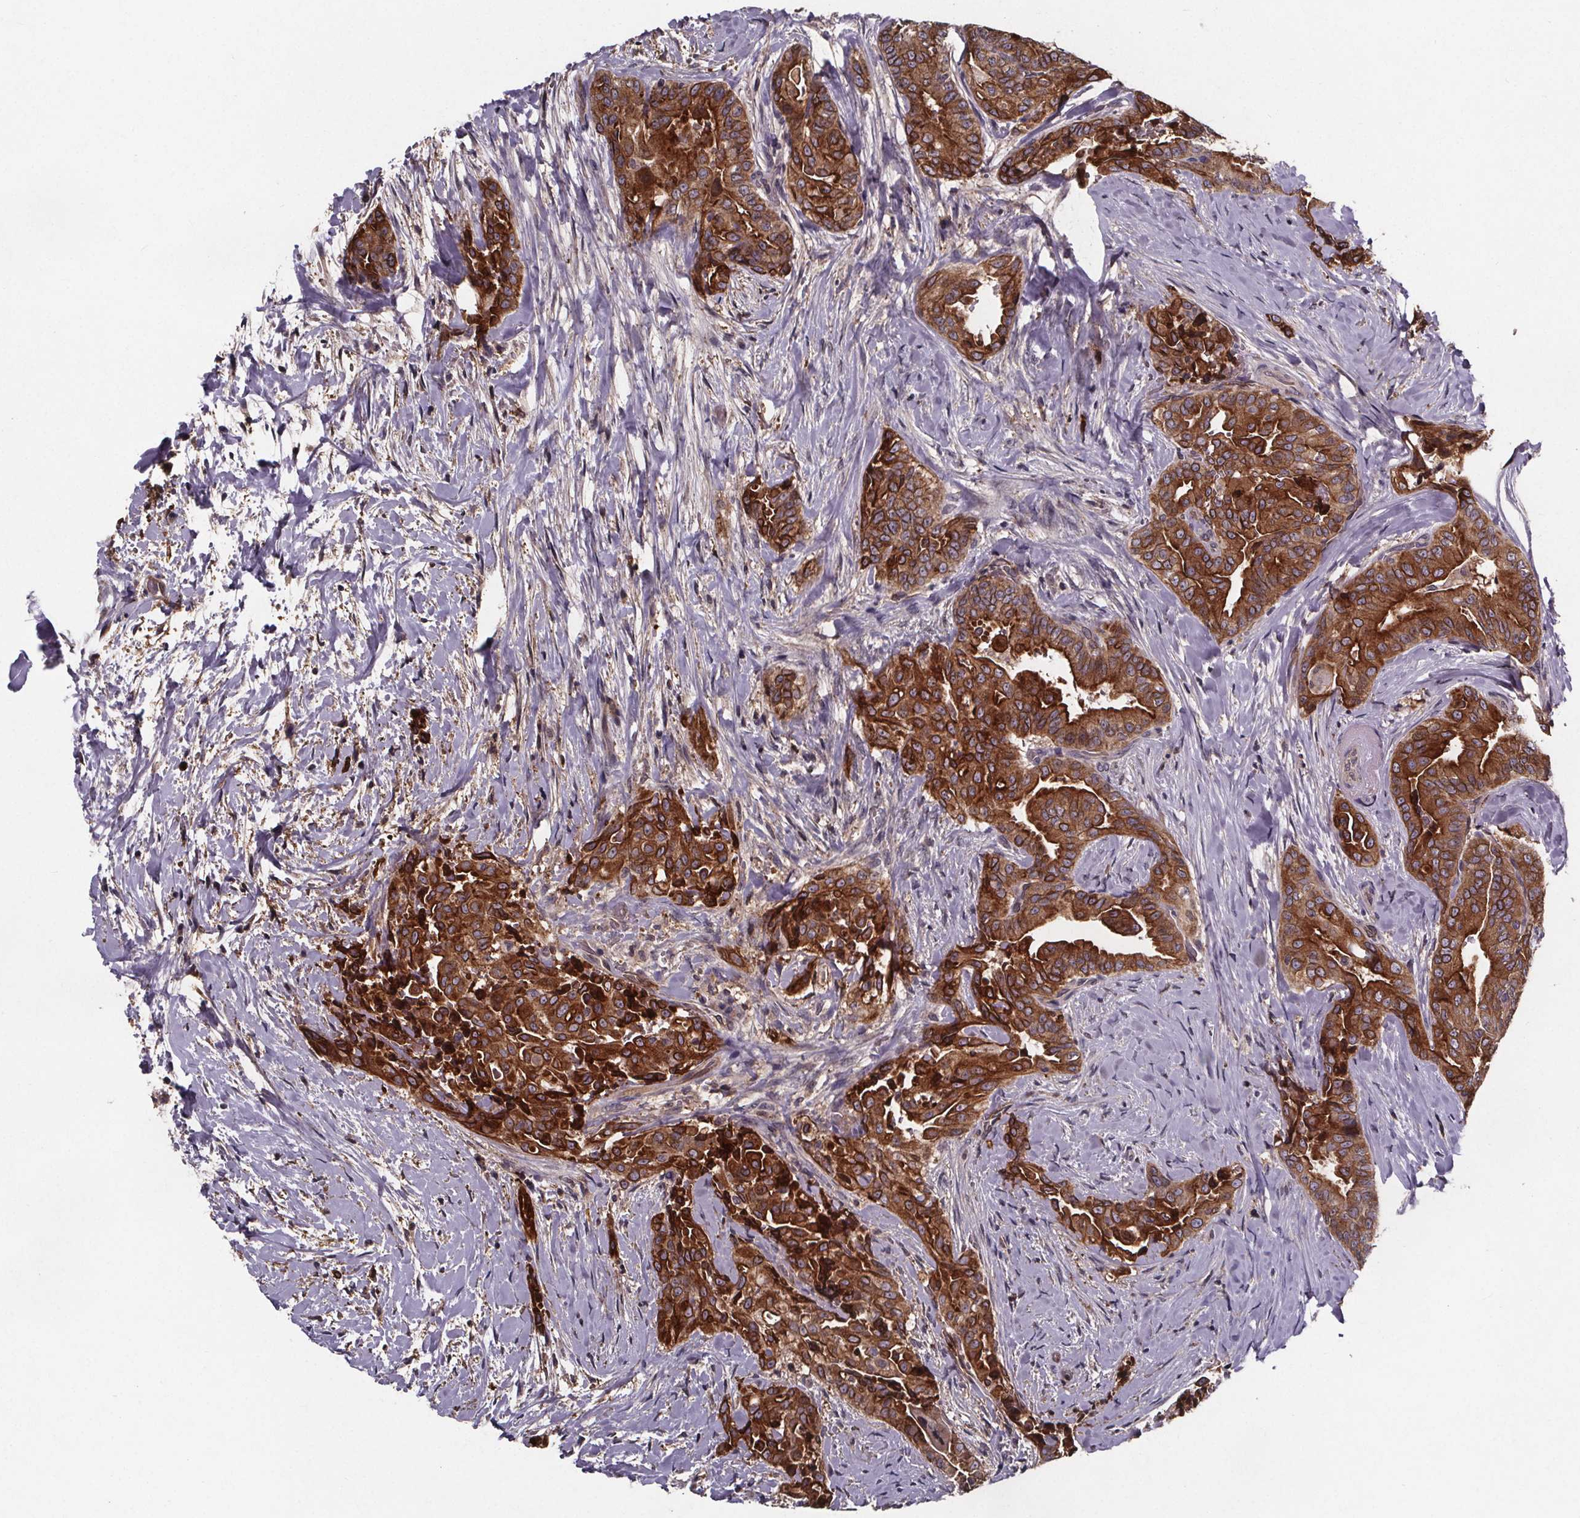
{"staining": {"intensity": "strong", "quantity": ">75%", "location": "cytoplasmic/membranous"}, "tissue": "thyroid cancer", "cell_type": "Tumor cells", "image_type": "cancer", "snomed": [{"axis": "morphology", "description": "Papillary adenocarcinoma, NOS"}, {"axis": "topography", "description": "Thyroid gland"}], "caption": "Tumor cells exhibit high levels of strong cytoplasmic/membranous staining in approximately >75% of cells in human thyroid cancer (papillary adenocarcinoma).", "gene": "FASTKD3", "patient": {"sex": "male", "age": 61}}